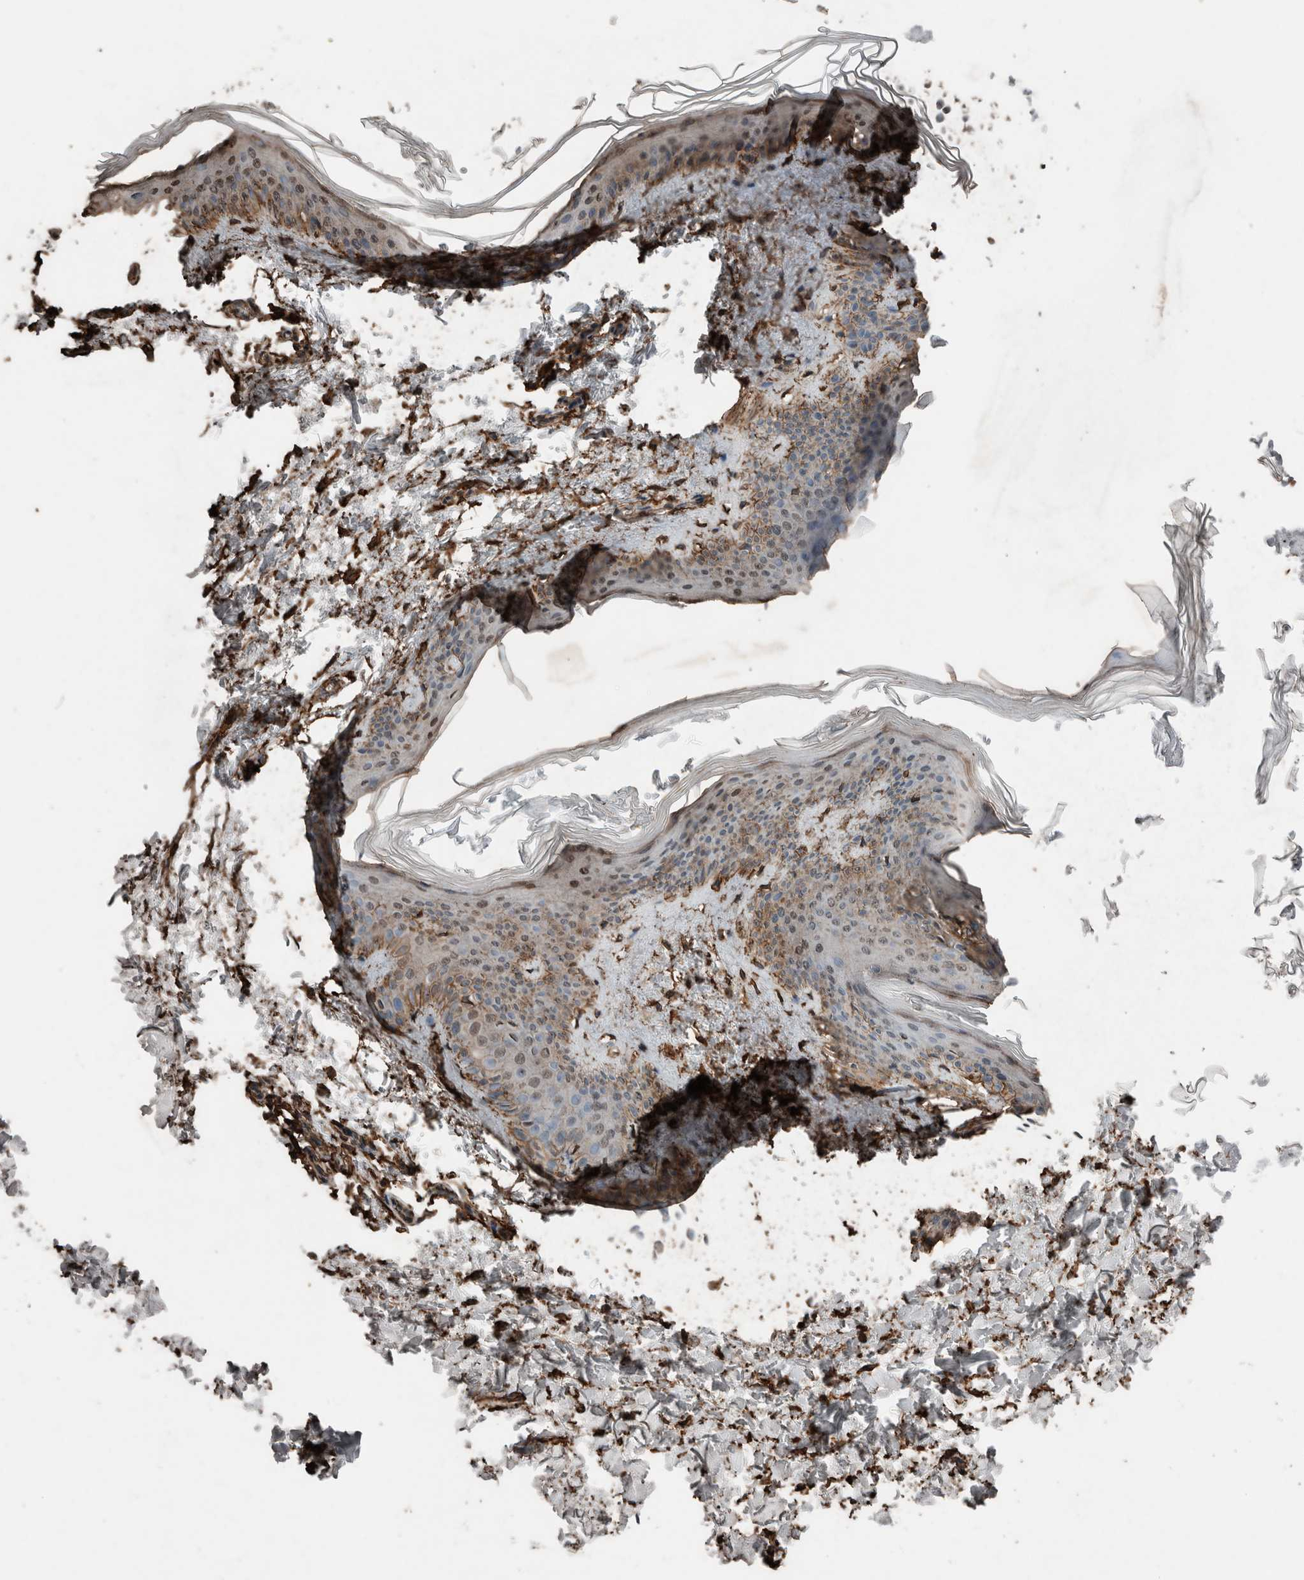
{"staining": {"intensity": "moderate", "quantity": ">75%", "location": "cytoplasmic/membranous"}, "tissue": "skin", "cell_type": "Fibroblasts", "image_type": "normal", "snomed": [{"axis": "morphology", "description": "Normal tissue, NOS"}, {"axis": "topography", "description": "Skin"}], "caption": "Unremarkable skin exhibits moderate cytoplasmic/membranous positivity in about >75% of fibroblasts The staining is performed using DAB (3,3'-diaminobenzidine) brown chromogen to label protein expression. The nuclei are counter-stained blue using hematoxylin..", "gene": "S100A10", "patient": {"sex": "female", "age": 27}}